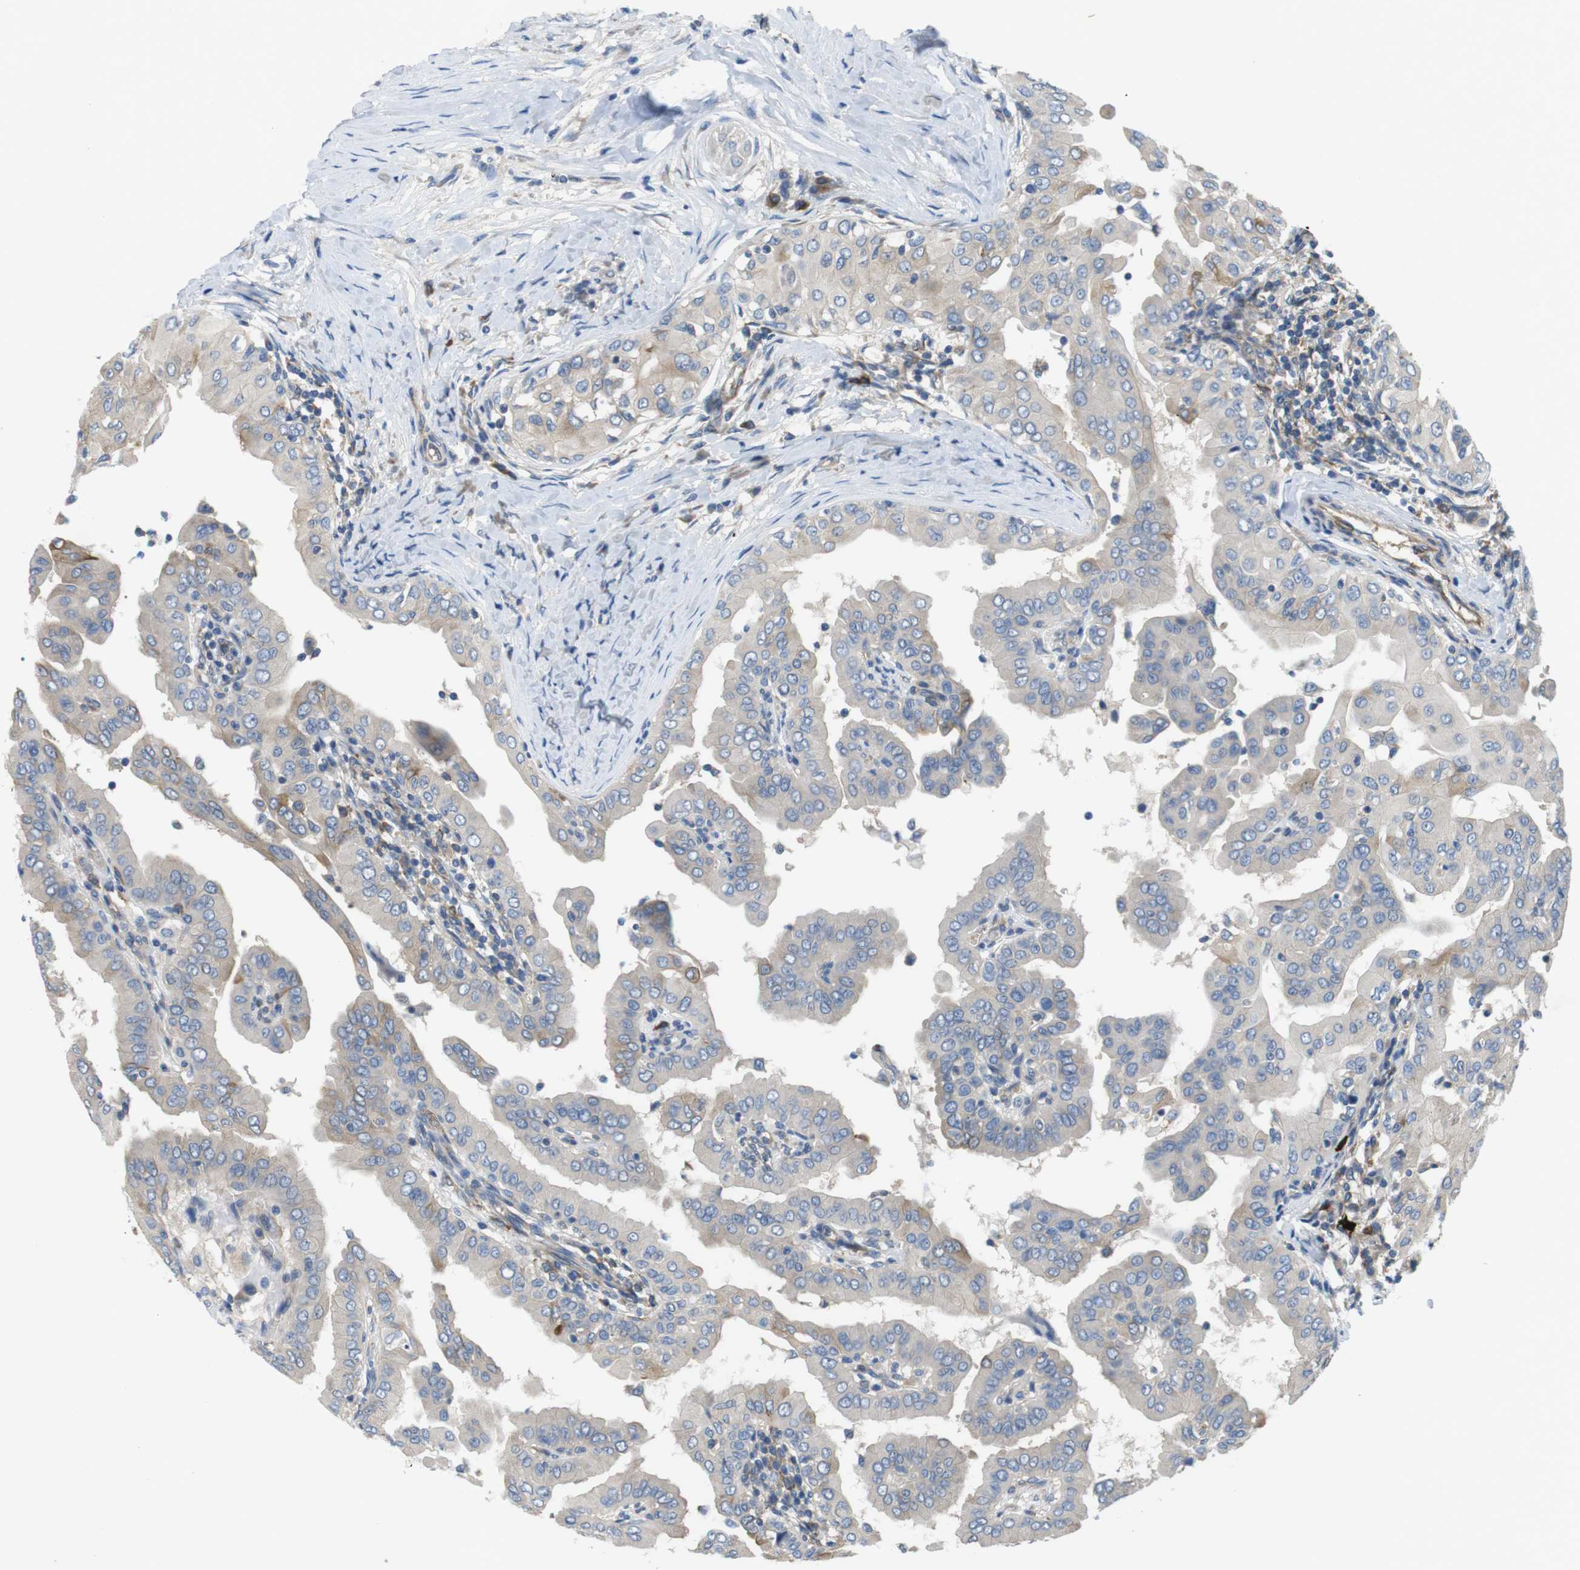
{"staining": {"intensity": "weak", "quantity": "<25%", "location": "cytoplasmic/membranous"}, "tissue": "thyroid cancer", "cell_type": "Tumor cells", "image_type": "cancer", "snomed": [{"axis": "morphology", "description": "Papillary adenocarcinoma, NOS"}, {"axis": "topography", "description": "Thyroid gland"}], "caption": "This is an IHC photomicrograph of human thyroid cancer. There is no staining in tumor cells.", "gene": "DCLK1", "patient": {"sex": "male", "age": 33}}